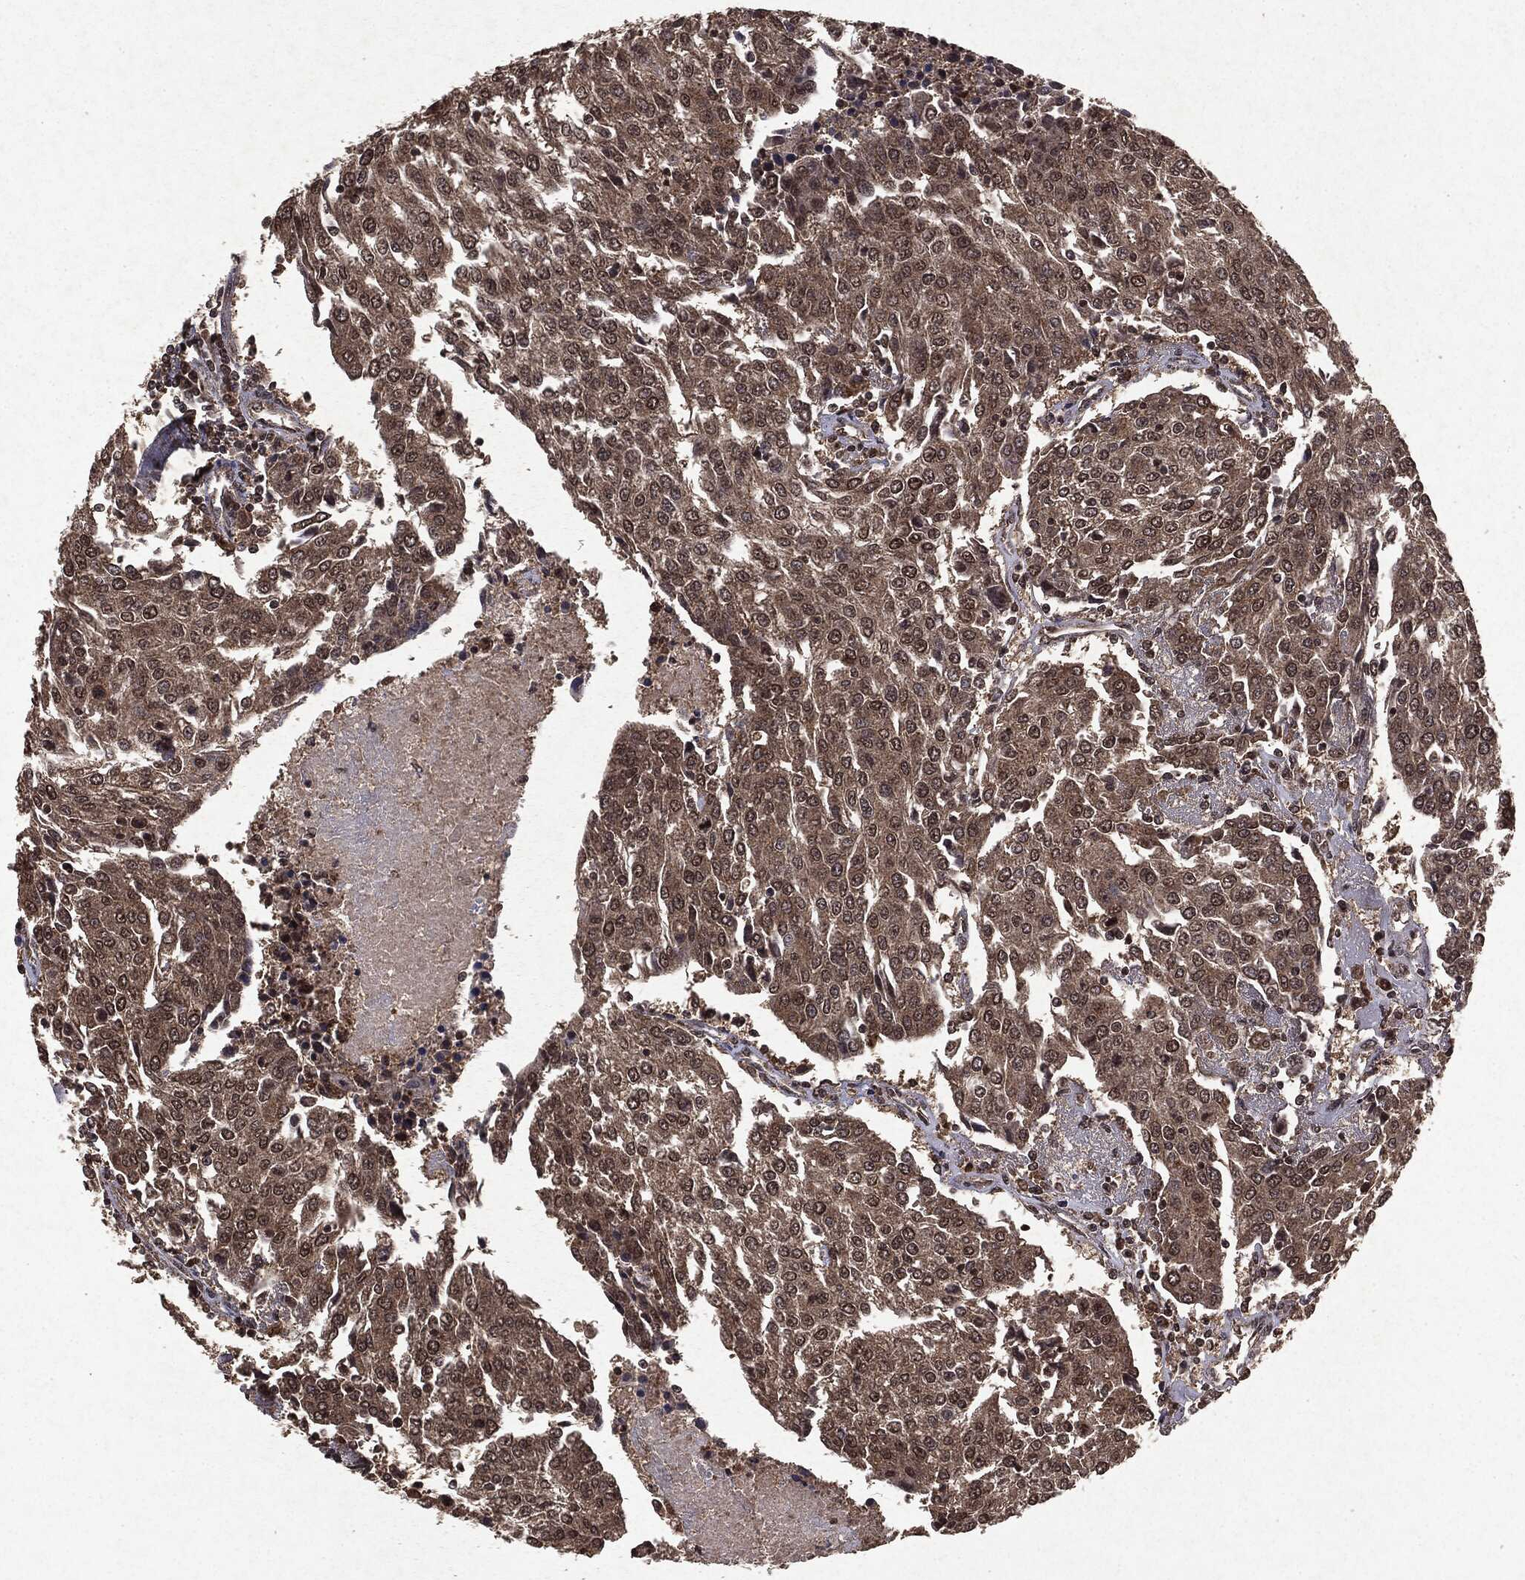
{"staining": {"intensity": "moderate", "quantity": ">75%", "location": "cytoplasmic/membranous,nuclear"}, "tissue": "urothelial cancer", "cell_type": "Tumor cells", "image_type": "cancer", "snomed": [{"axis": "morphology", "description": "Urothelial carcinoma, High grade"}, {"axis": "topography", "description": "Urinary bladder"}], "caption": "Tumor cells exhibit medium levels of moderate cytoplasmic/membranous and nuclear positivity in approximately >75% of cells in urothelial cancer.", "gene": "PEBP1", "patient": {"sex": "female", "age": 85}}